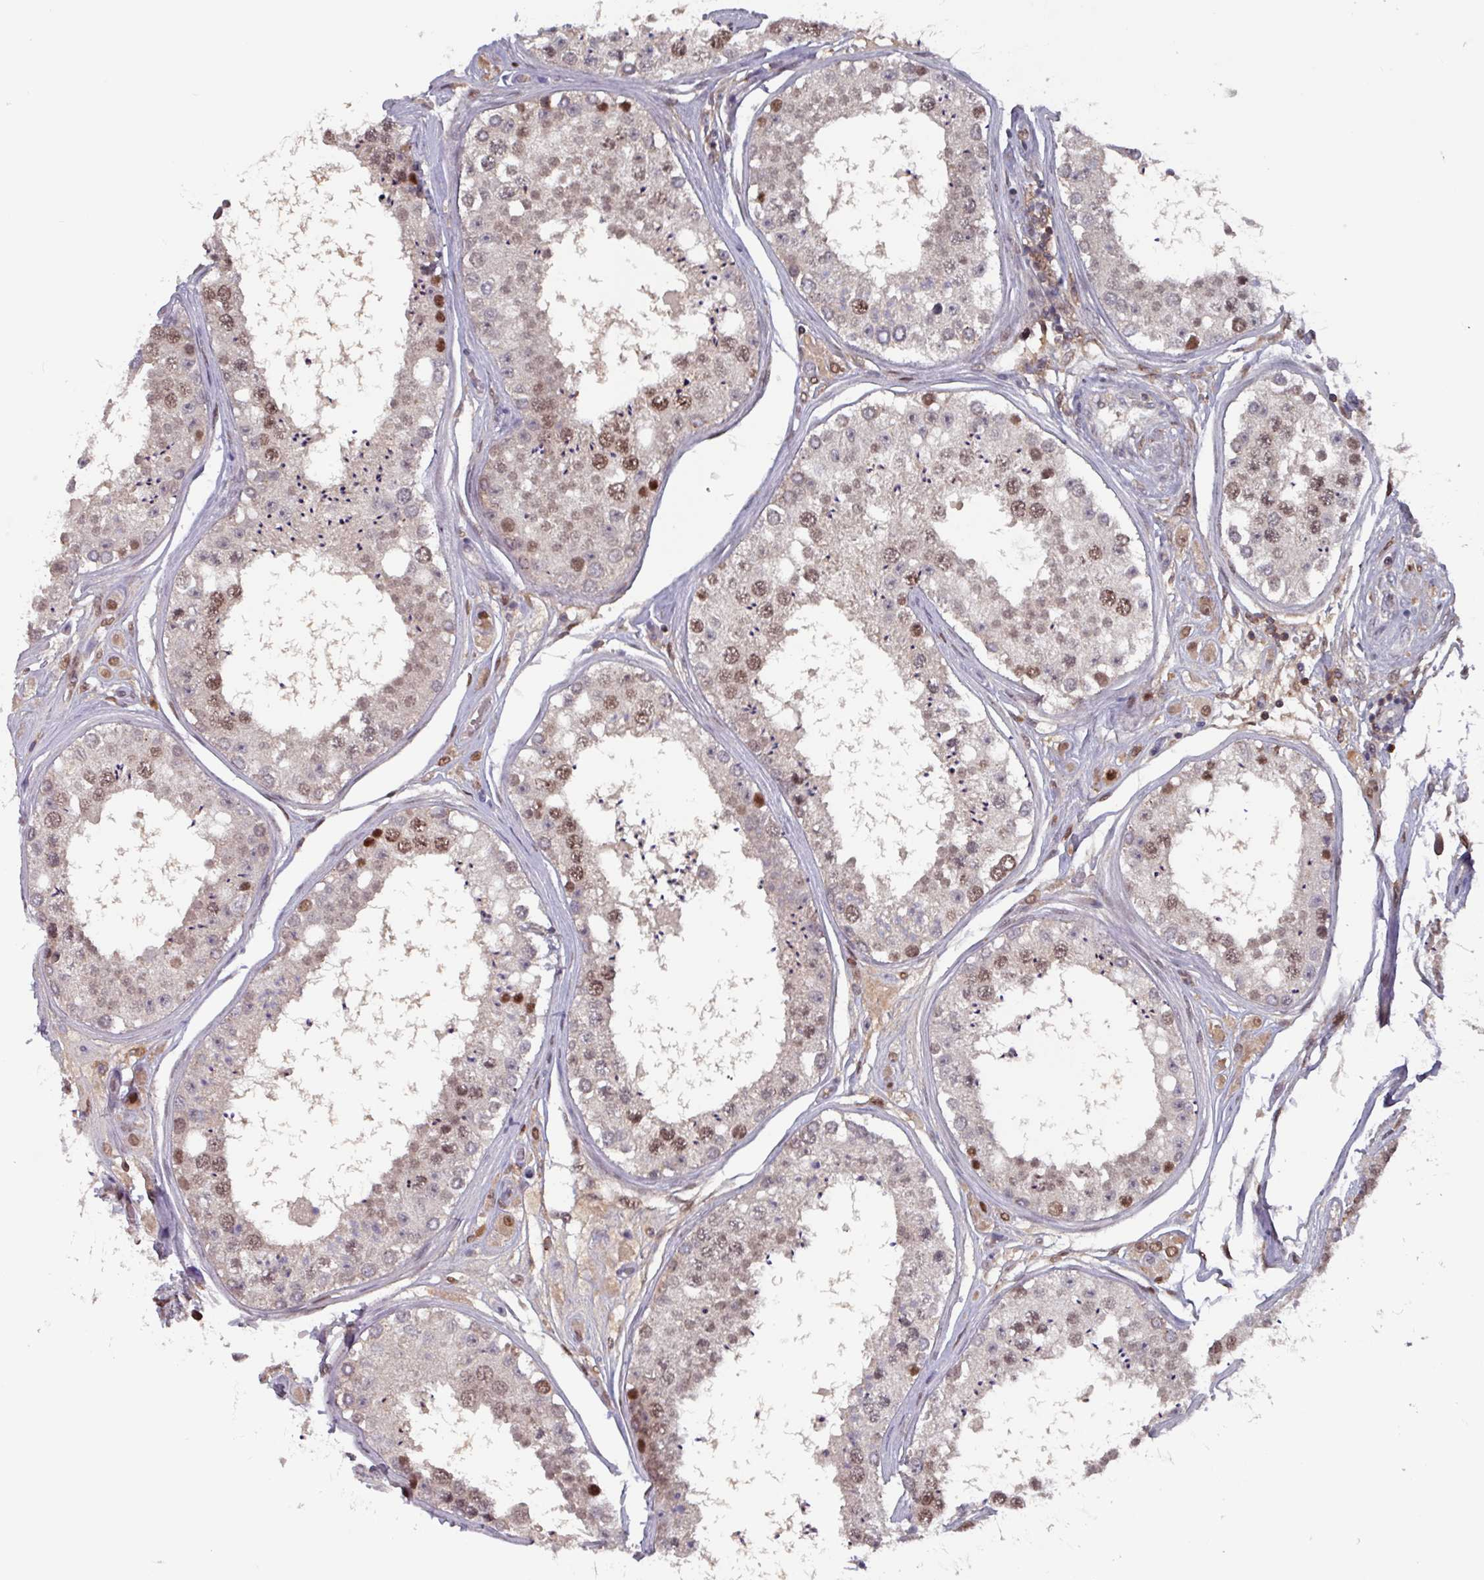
{"staining": {"intensity": "strong", "quantity": "25%-75%", "location": "nuclear"}, "tissue": "testis", "cell_type": "Cells in seminiferous ducts", "image_type": "normal", "snomed": [{"axis": "morphology", "description": "Normal tissue, NOS"}, {"axis": "topography", "description": "Testis"}], "caption": "DAB immunohistochemical staining of normal human testis shows strong nuclear protein expression in approximately 25%-75% of cells in seminiferous ducts.", "gene": "PRRX1", "patient": {"sex": "male", "age": 25}}